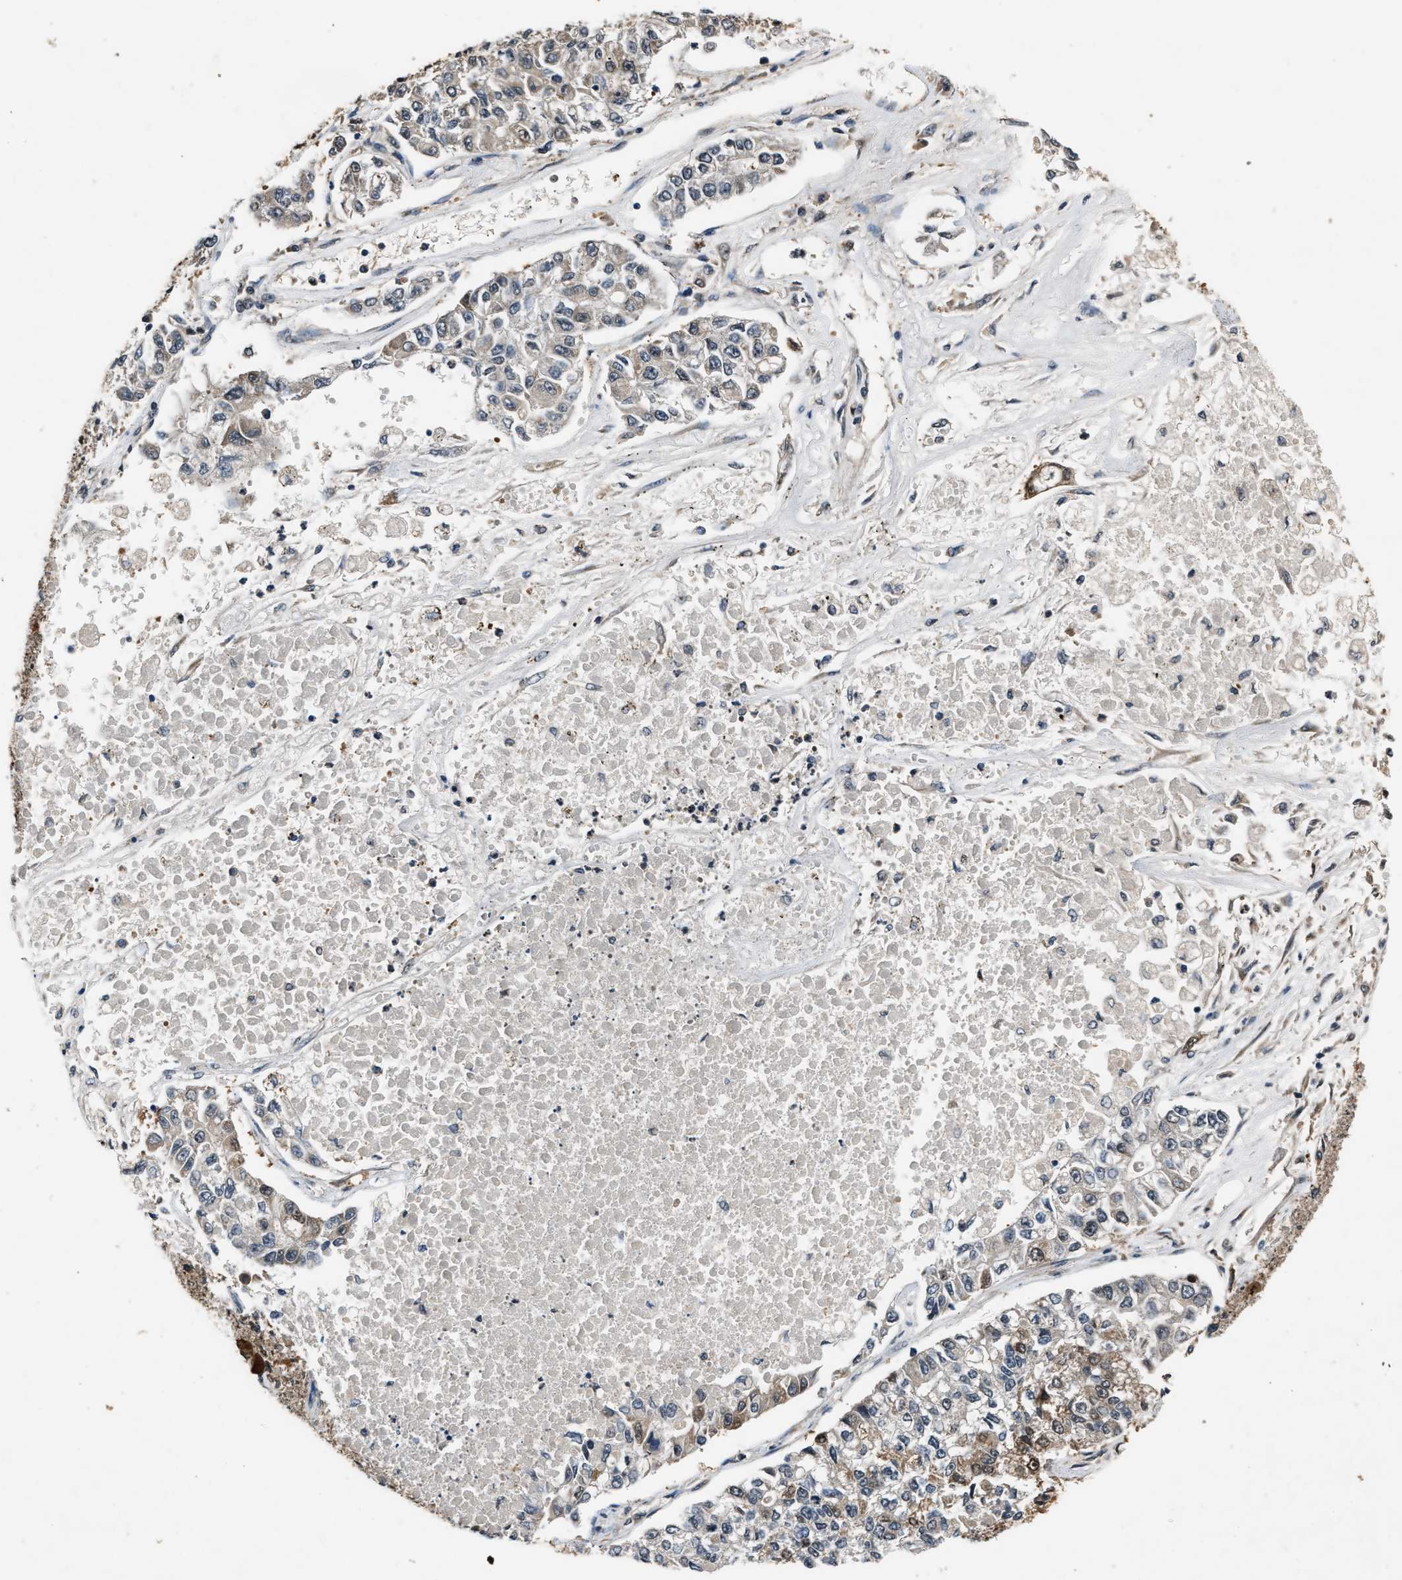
{"staining": {"intensity": "weak", "quantity": "<25%", "location": "cytoplasmic/membranous"}, "tissue": "lung cancer", "cell_type": "Tumor cells", "image_type": "cancer", "snomed": [{"axis": "morphology", "description": "Adenocarcinoma, NOS"}, {"axis": "topography", "description": "Lung"}], "caption": "Tumor cells show no significant positivity in lung cancer (adenocarcinoma).", "gene": "TP53I3", "patient": {"sex": "male", "age": 49}}